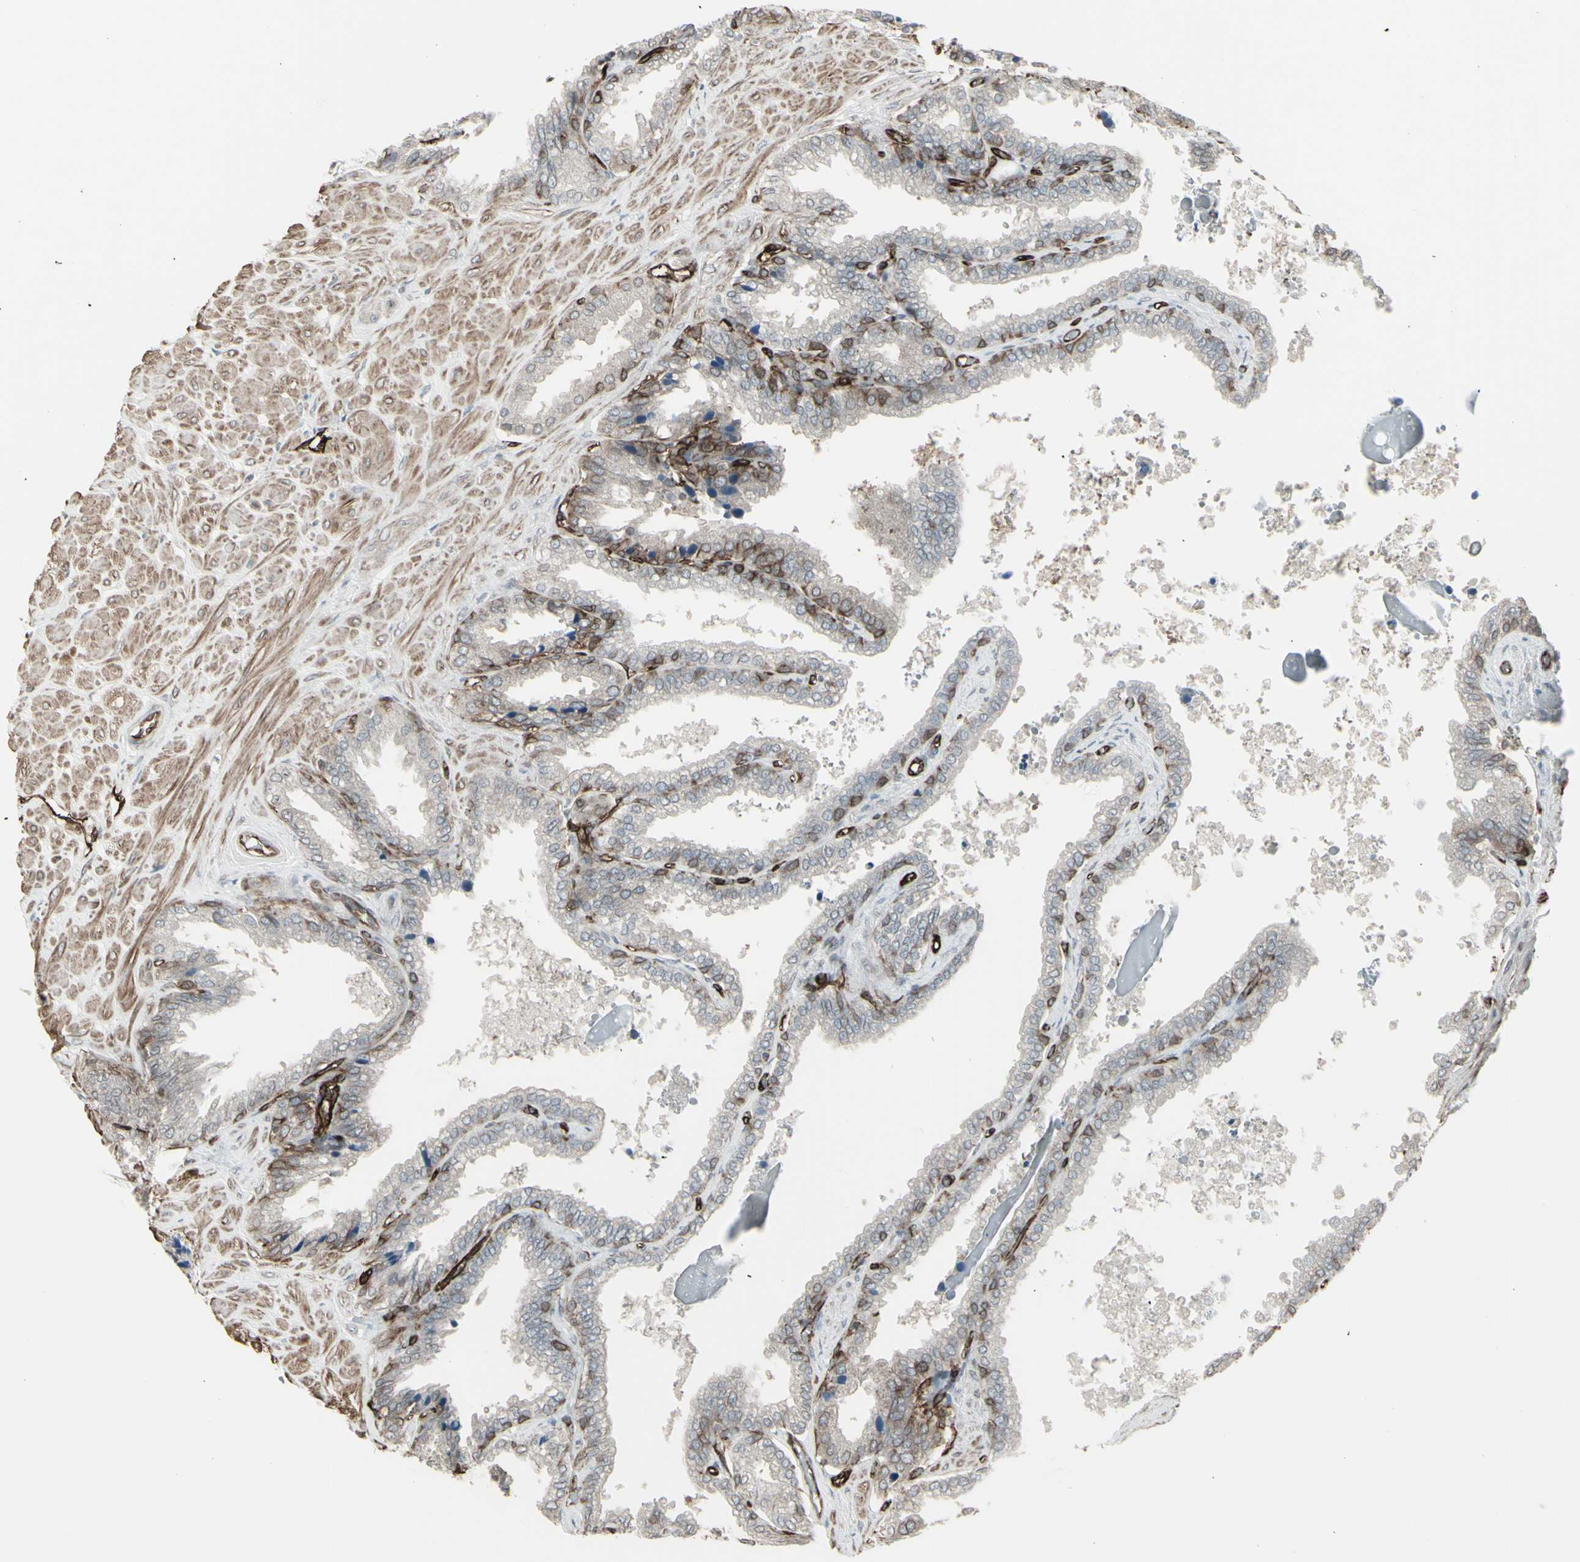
{"staining": {"intensity": "moderate", "quantity": "25%-75%", "location": "cytoplasmic/membranous"}, "tissue": "seminal vesicle", "cell_type": "Glandular cells", "image_type": "normal", "snomed": [{"axis": "morphology", "description": "Normal tissue, NOS"}, {"axis": "topography", "description": "Seminal veicle"}], "caption": "Seminal vesicle stained for a protein (brown) displays moderate cytoplasmic/membranous positive expression in about 25%-75% of glandular cells.", "gene": "DTX3L", "patient": {"sex": "male", "age": 46}}